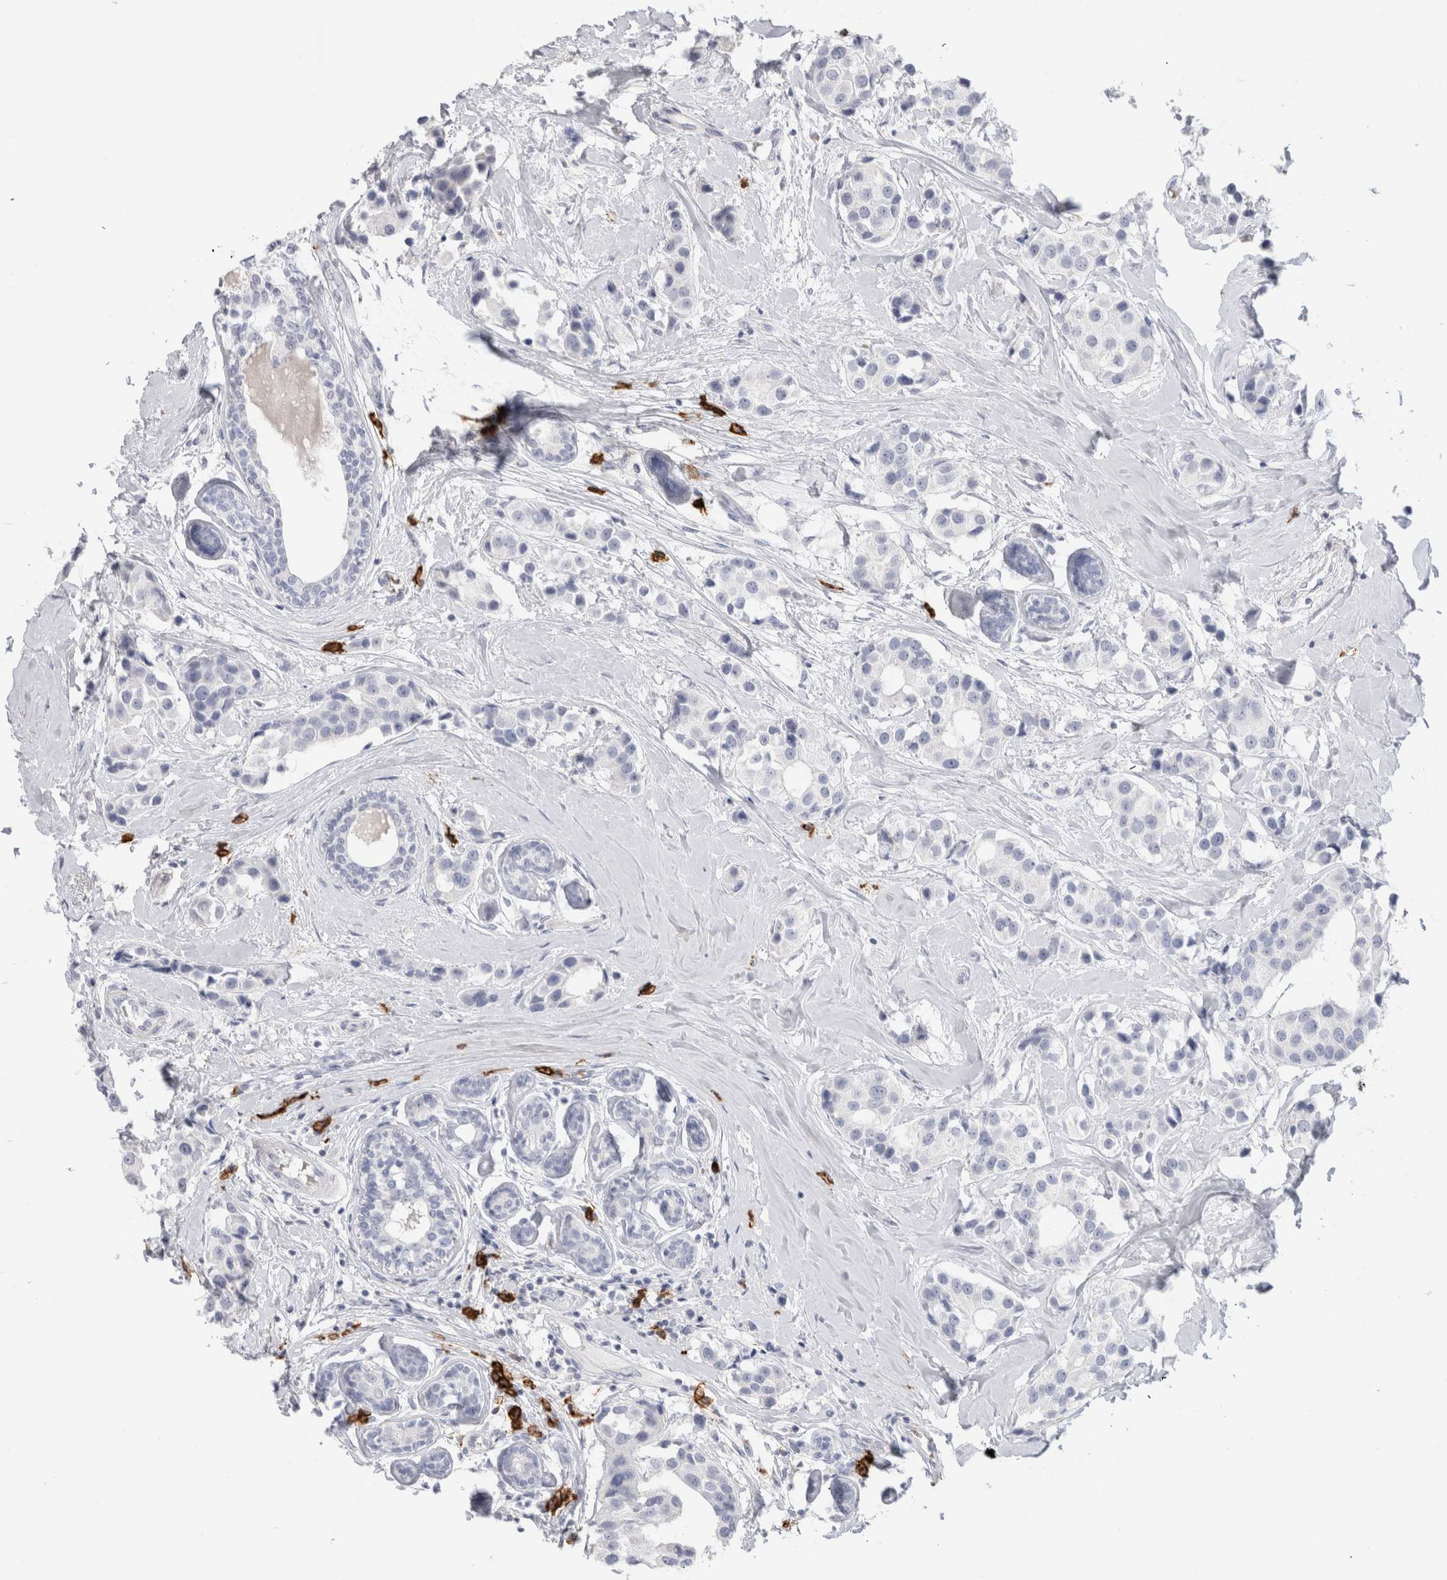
{"staining": {"intensity": "negative", "quantity": "none", "location": "none"}, "tissue": "breast cancer", "cell_type": "Tumor cells", "image_type": "cancer", "snomed": [{"axis": "morphology", "description": "Normal tissue, NOS"}, {"axis": "morphology", "description": "Duct carcinoma"}, {"axis": "topography", "description": "Breast"}], "caption": "Immunohistochemistry of breast cancer (infiltrating ductal carcinoma) shows no expression in tumor cells.", "gene": "CD38", "patient": {"sex": "female", "age": 39}}